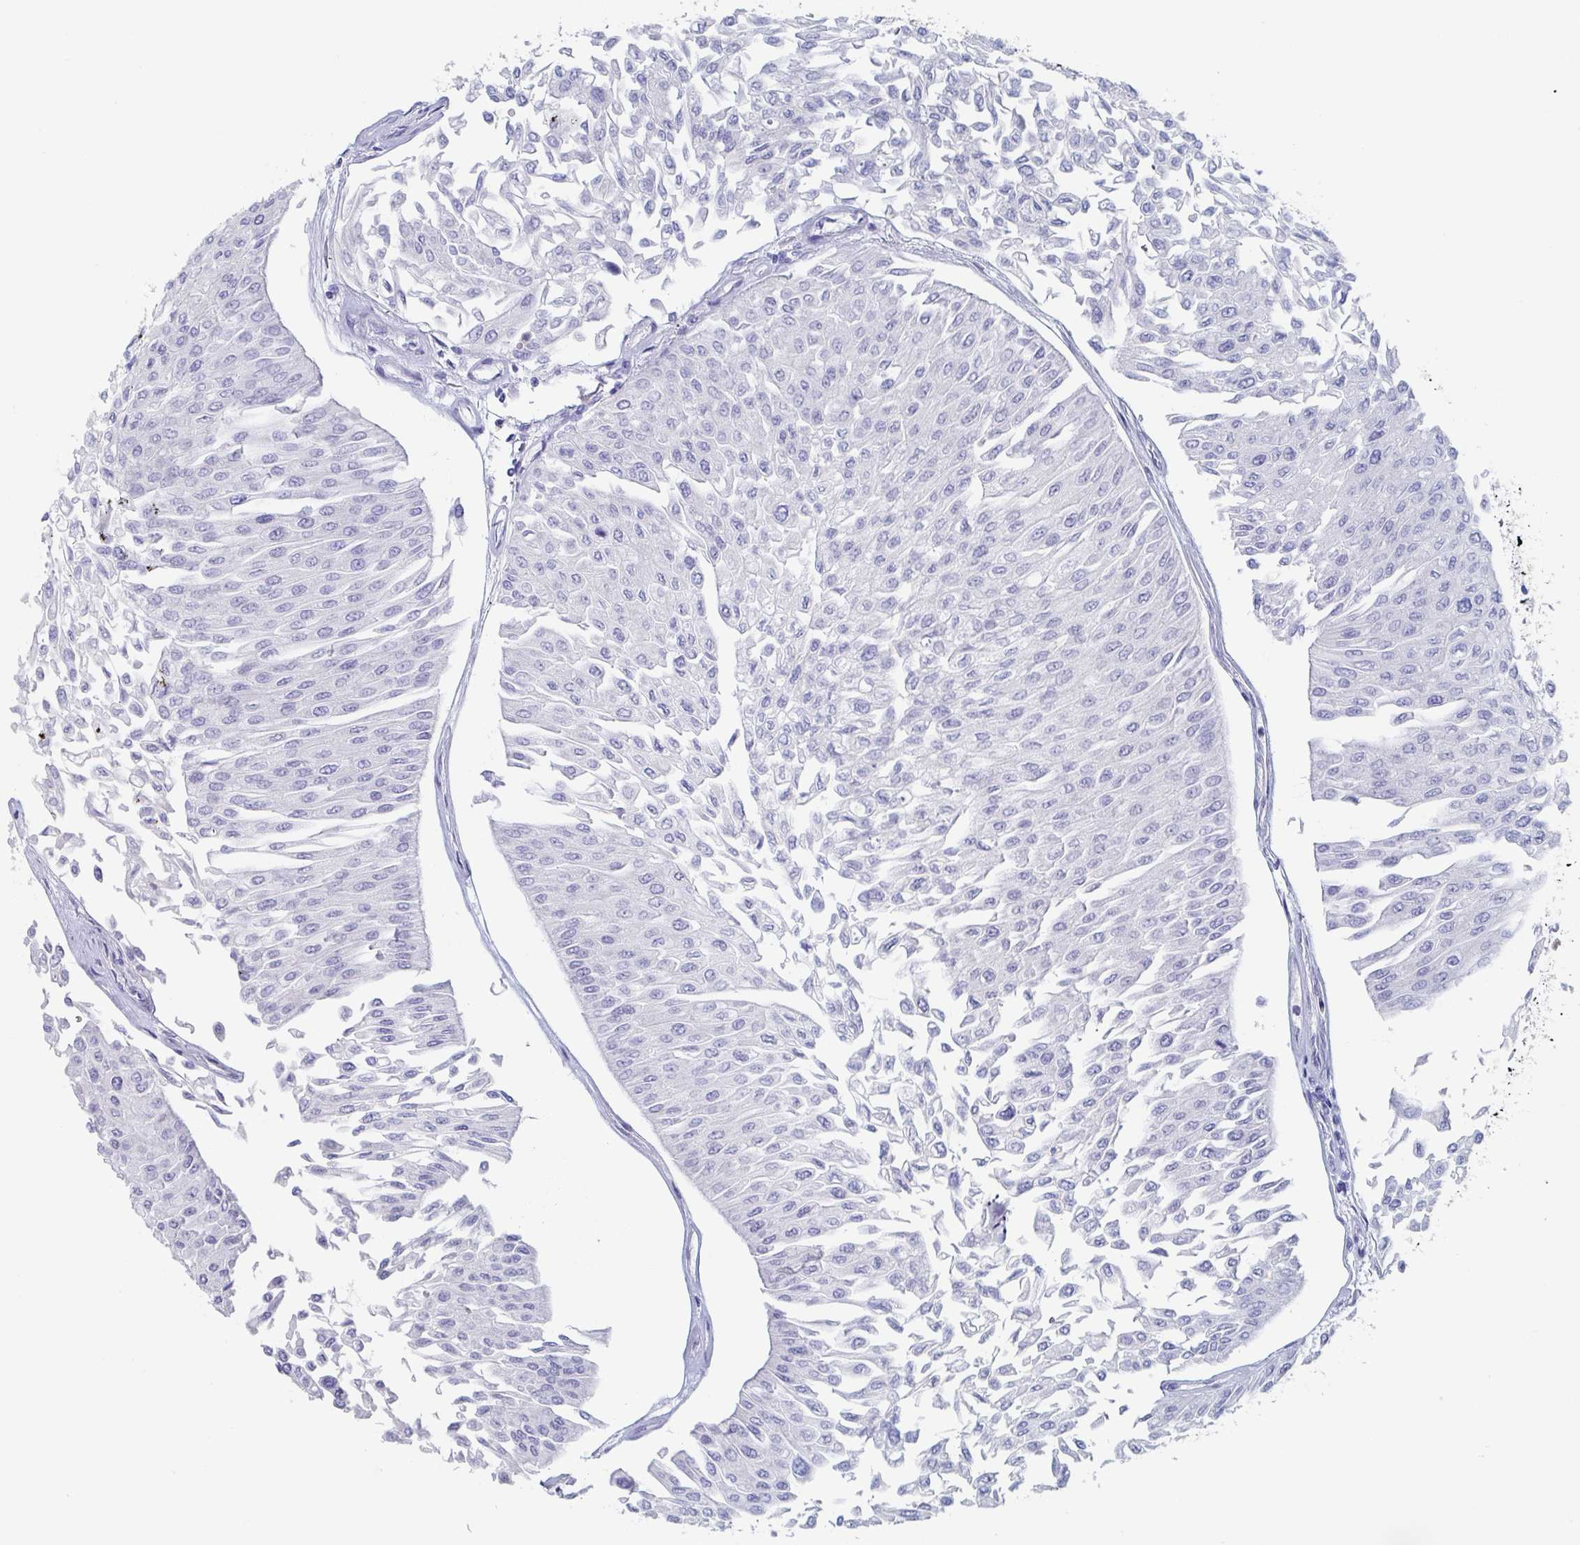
{"staining": {"intensity": "negative", "quantity": "none", "location": "none"}, "tissue": "urothelial cancer", "cell_type": "Tumor cells", "image_type": "cancer", "snomed": [{"axis": "morphology", "description": "Urothelial carcinoma, Low grade"}, {"axis": "topography", "description": "Urinary bladder"}], "caption": "High power microscopy histopathology image of an IHC image of urothelial cancer, revealing no significant staining in tumor cells.", "gene": "NT5C3B", "patient": {"sex": "male", "age": 67}}